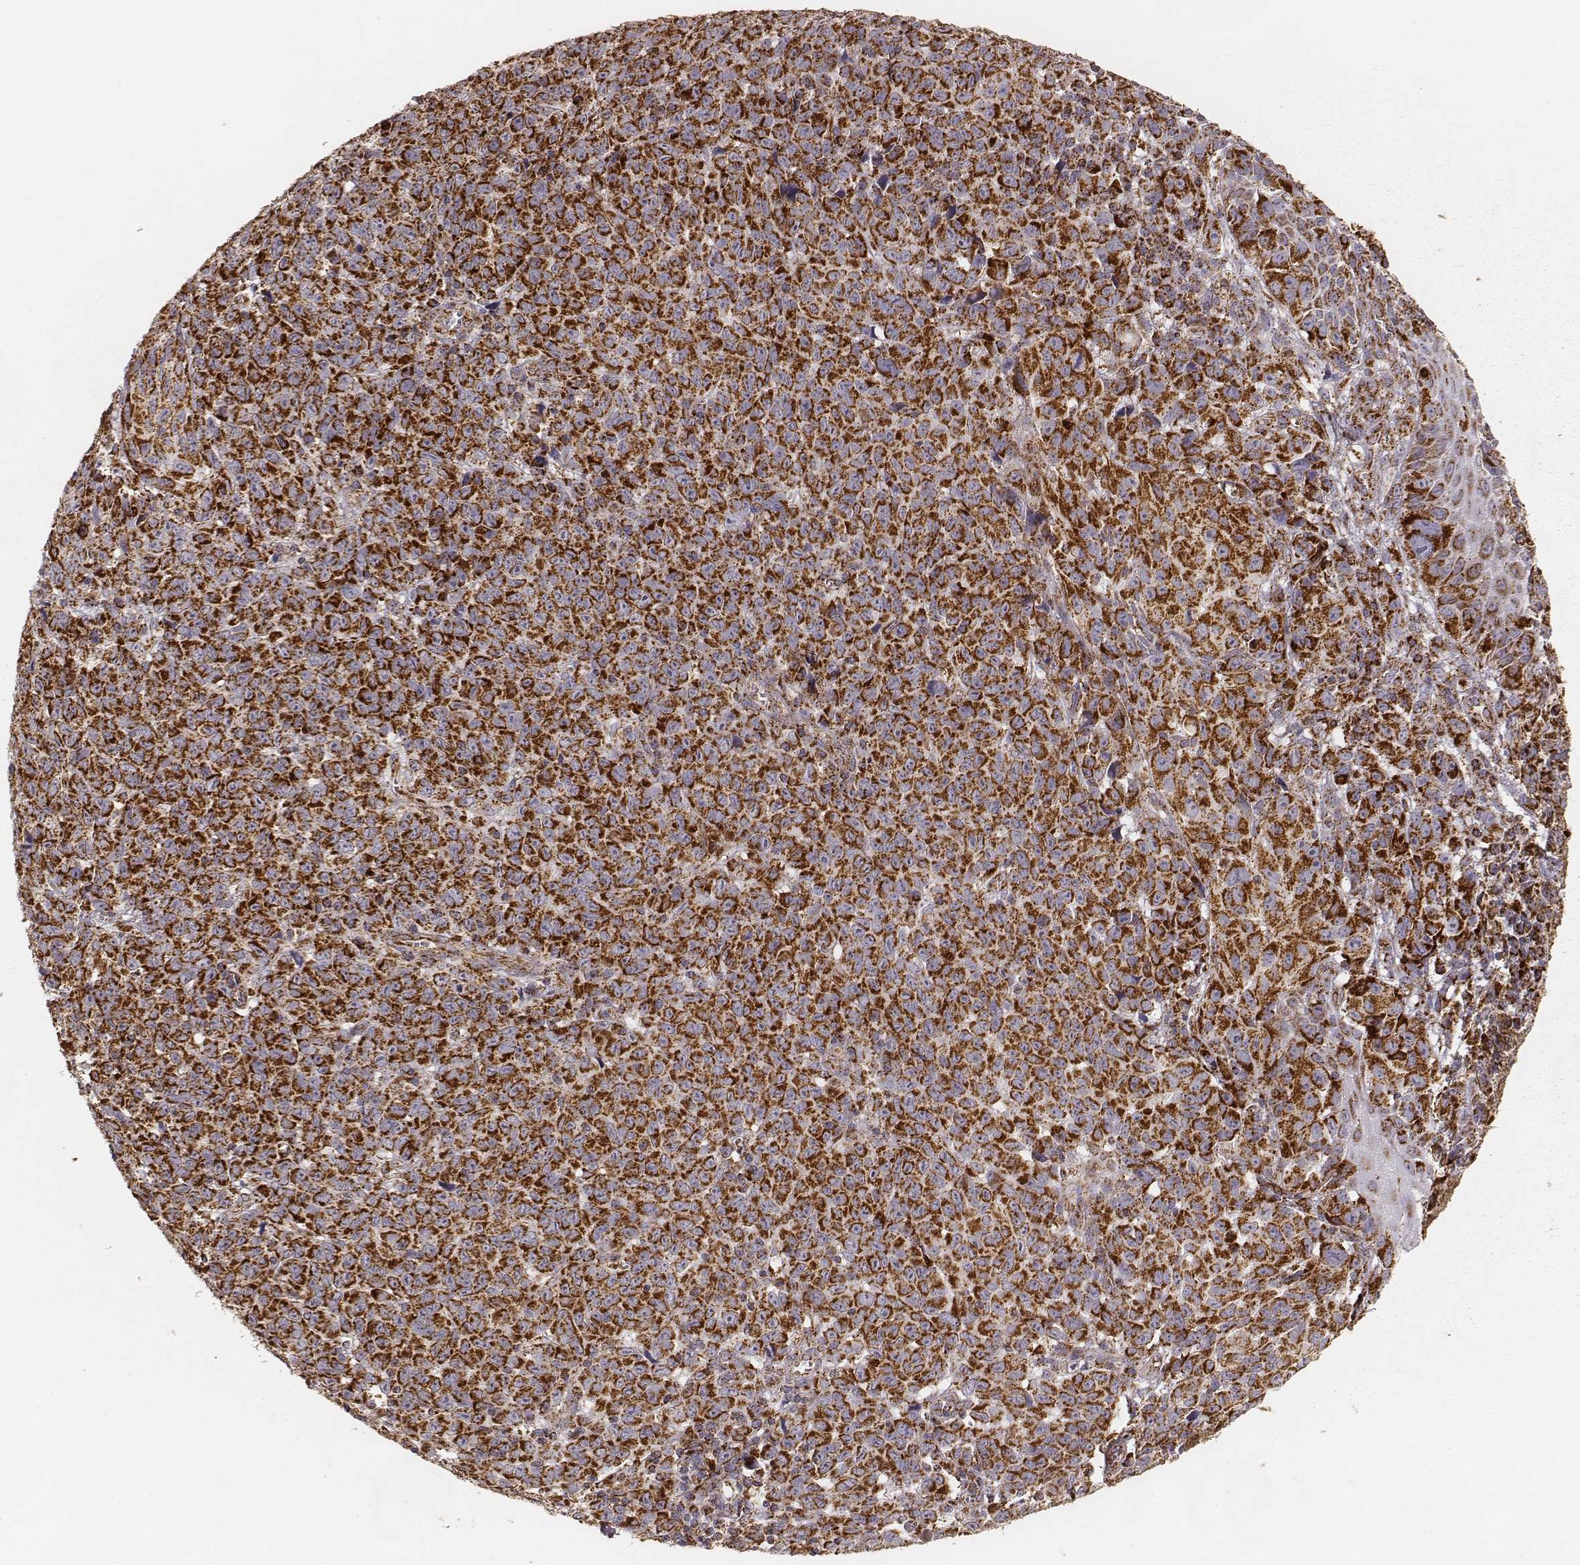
{"staining": {"intensity": "strong", "quantity": ">75%", "location": "cytoplasmic/membranous"}, "tissue": "melanoma", "cell_type": "Tumor cells", "image_type": "cancer", "snomed": [{"axis": "morphology", "description": "Malignant melanoma, NOS"}, {"axis": "topography", "description": "Vulva, labia, clitoris and Bartholin´s gland, NO"}], "caption": "Malignant melanoma stained with immunohistochemistry (IHC) reveals strong cytoplasmic/membranous expression in approximately >75% of tumor cells.", "gene": "CS", "patient": {"sex": "female", "age": 75}}